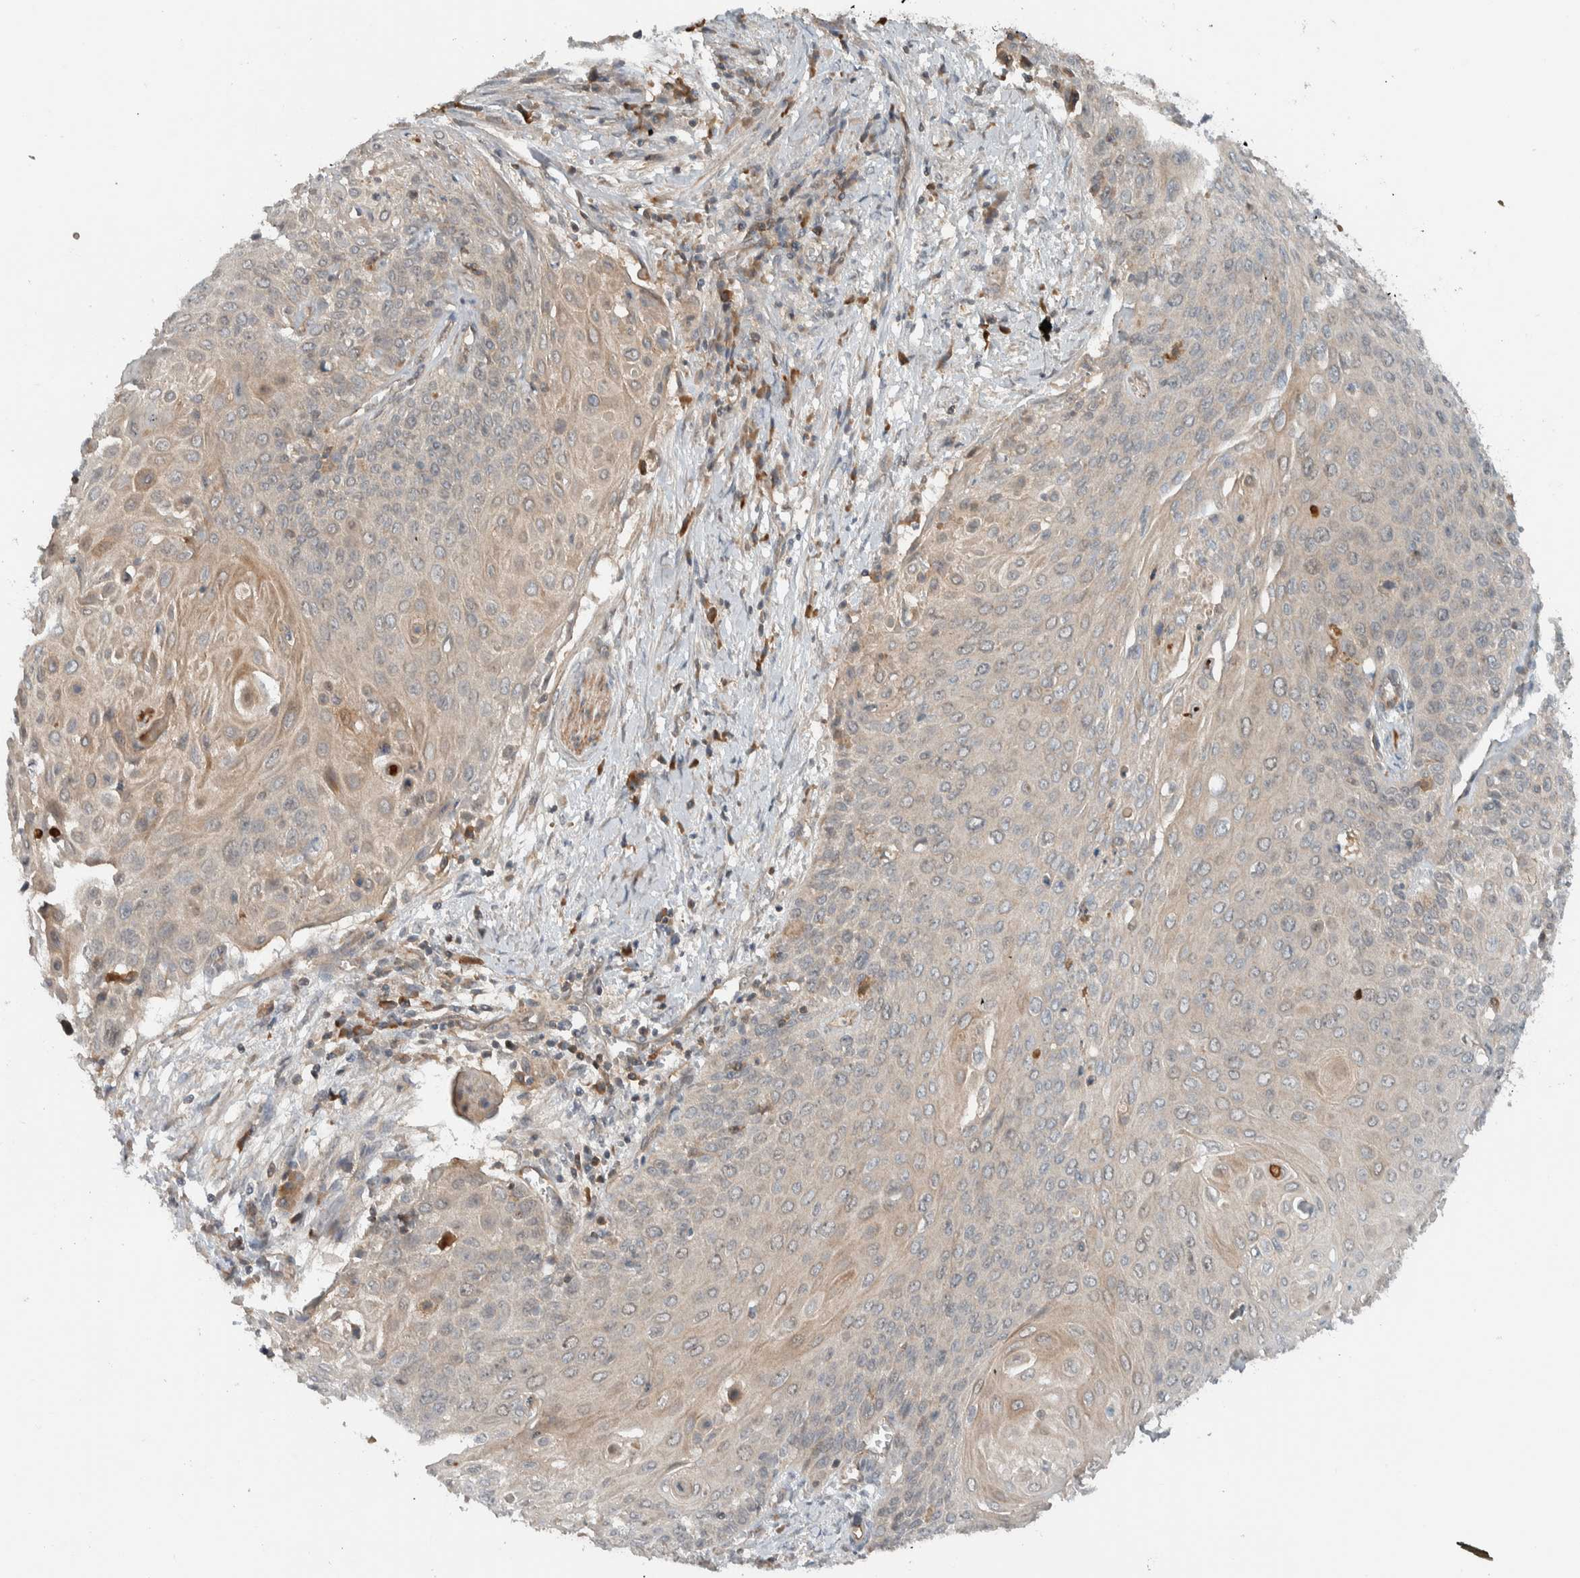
{"staining": {"intensity": "weak", "quantity": ">75%", "location": "cytoplasmic/membranous"}, "tissue": "cervical cancer", "cell_type": "Tumor cells", "image_type": "cancer", "snomed": [{"axis": "morphology", "description": "Squamous cell carcinoma, NOS"}, {"axis": "topography", "description": "Cervix"}], "caption": "This histopathology image exhibits immunohistochemistry staining of cervical cancer, with low weak cytoplasmic/membranous staining in approximately >75% of tumor cells.", "gene": "ARMC7", "patient": {"sex": "female", "age": 39}}